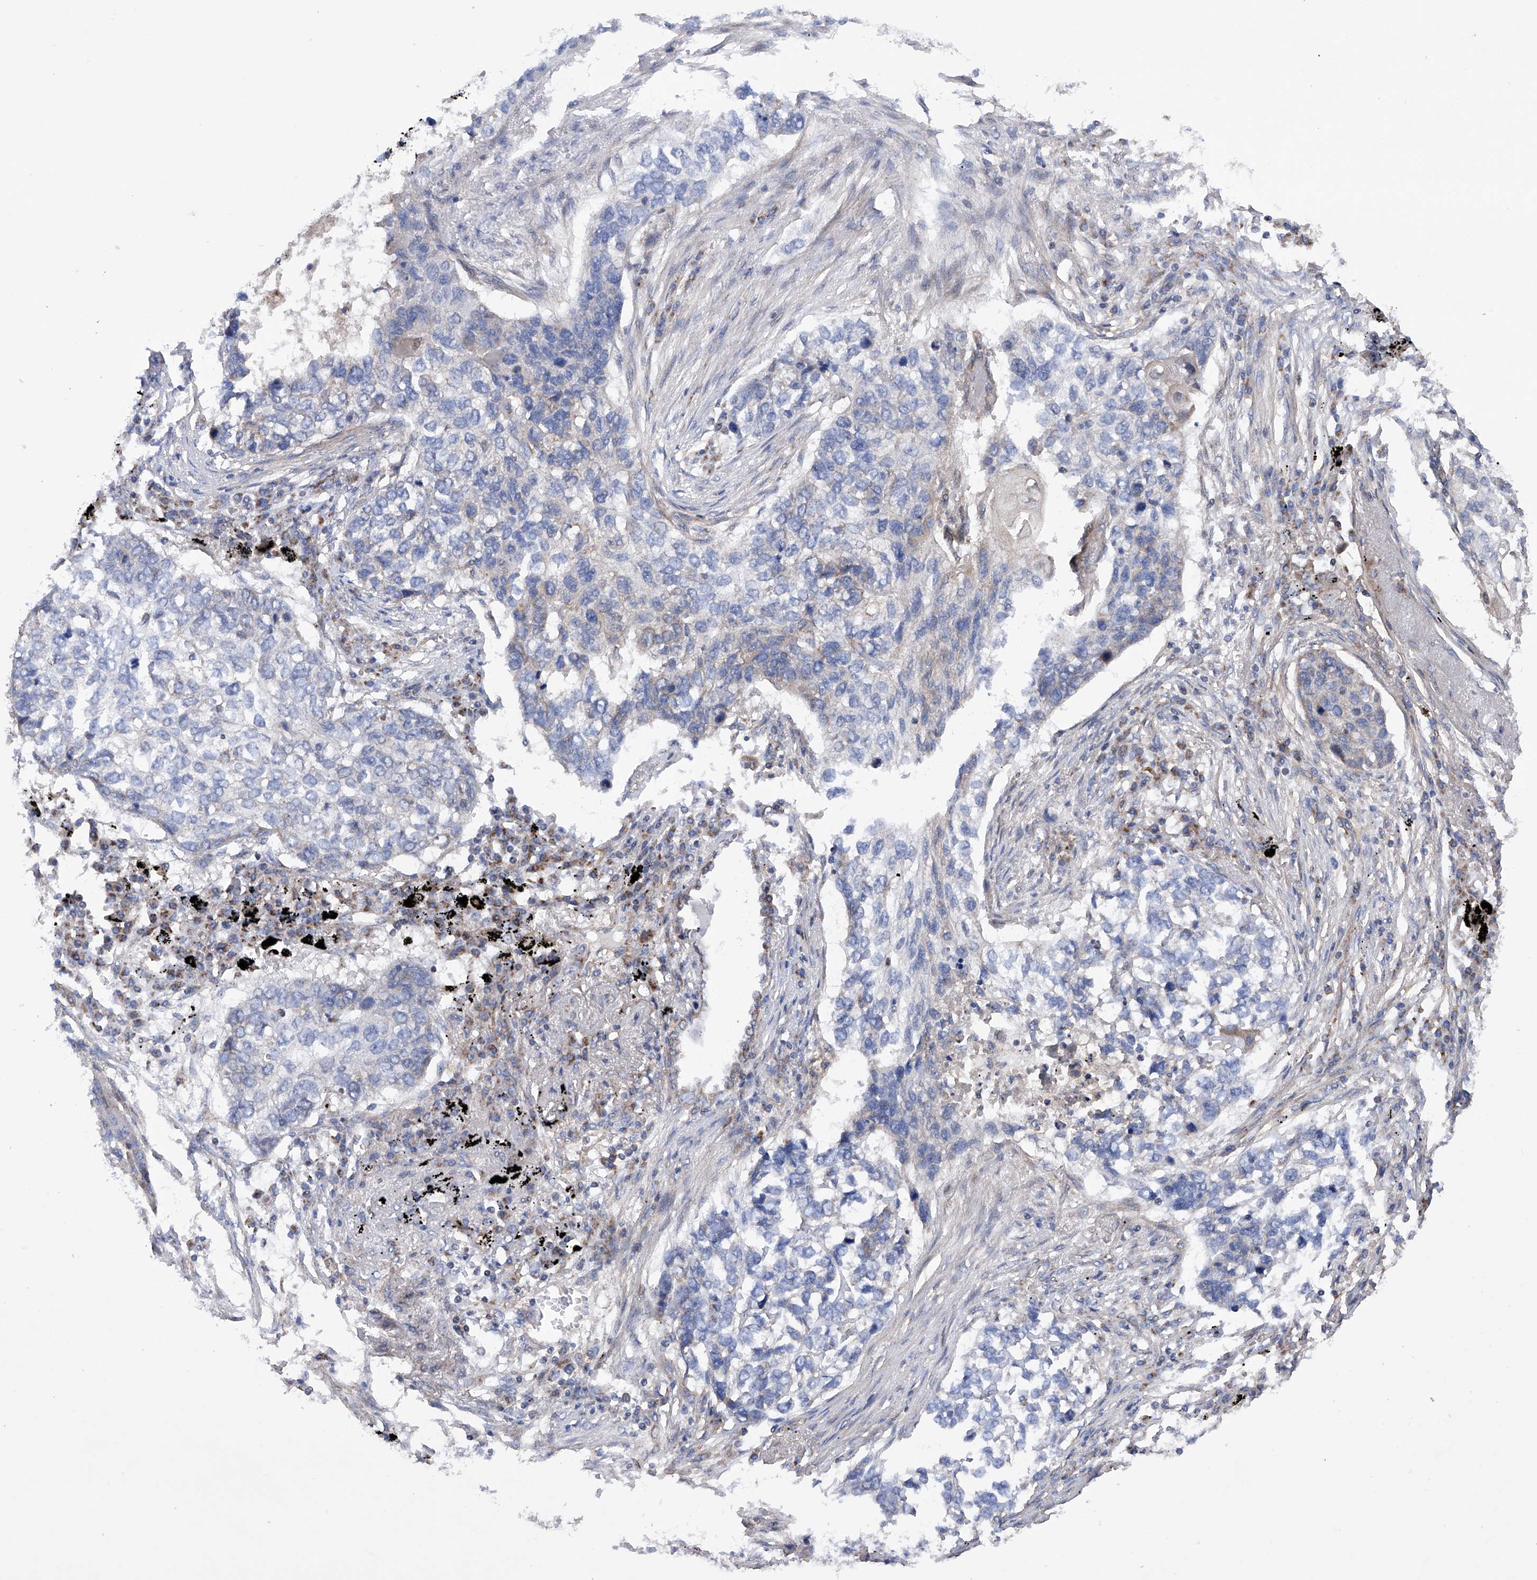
{"staining": {"intensity": "negative", "quantity": "none", "location": "none"}, "tissue": "lung cancer", "cell_type": "Tumor cells", "image_type": "cancer", "snomed": [{"axis": "morphology", "description": "Squamous cell carcinoma, NOS"}, {"axis": "topography", "description": "Lung"}], "caption": "This is a histopathology image of immunohistochemistry (IHC) staining of squamous cell carcinoma (lung), which shows no staining in tumor cells.", "gene": "EFCAB2", "patient": {"sex": "female", "age": 63}}